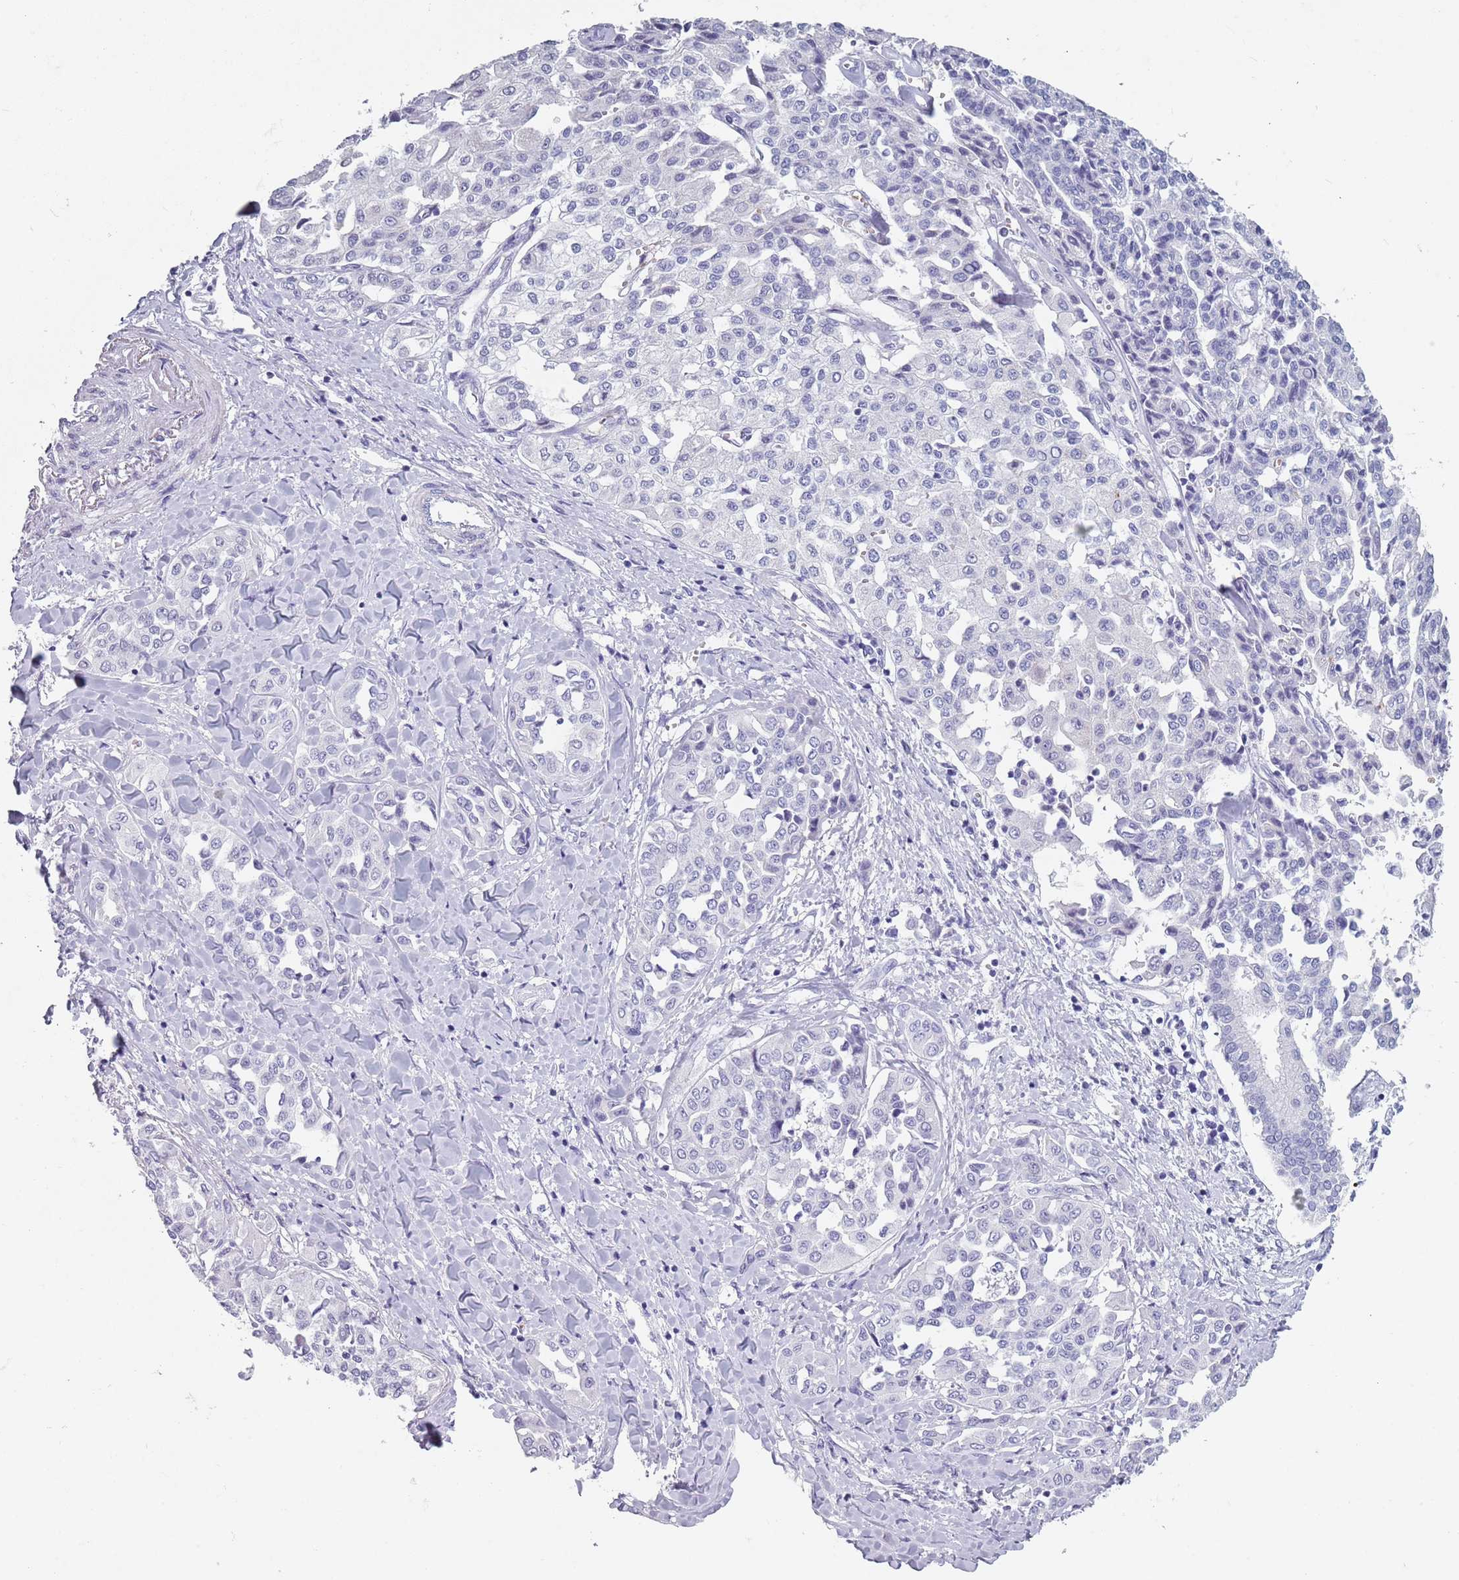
{"staining": {"intensity": "negative", "quantity": "none", "location": "none"}, "tissue": "liver cancer", "cell_type": "Tumor cells", "image_type": "cancer", "snomed": [{"axis": "morphology", "description": "Cholangiocarcinoma"}, {"axis": "topography", "description": "Liver"}], "caption": "Immunohistochemistry photomicrograph of neoplastic tissue: human cholangiocarcinoma (liver) stained with DAB shows no significant protein expression in tumor cells.", "gene": "SPESP1", "patient": {"sex": "female", "age": 77}}